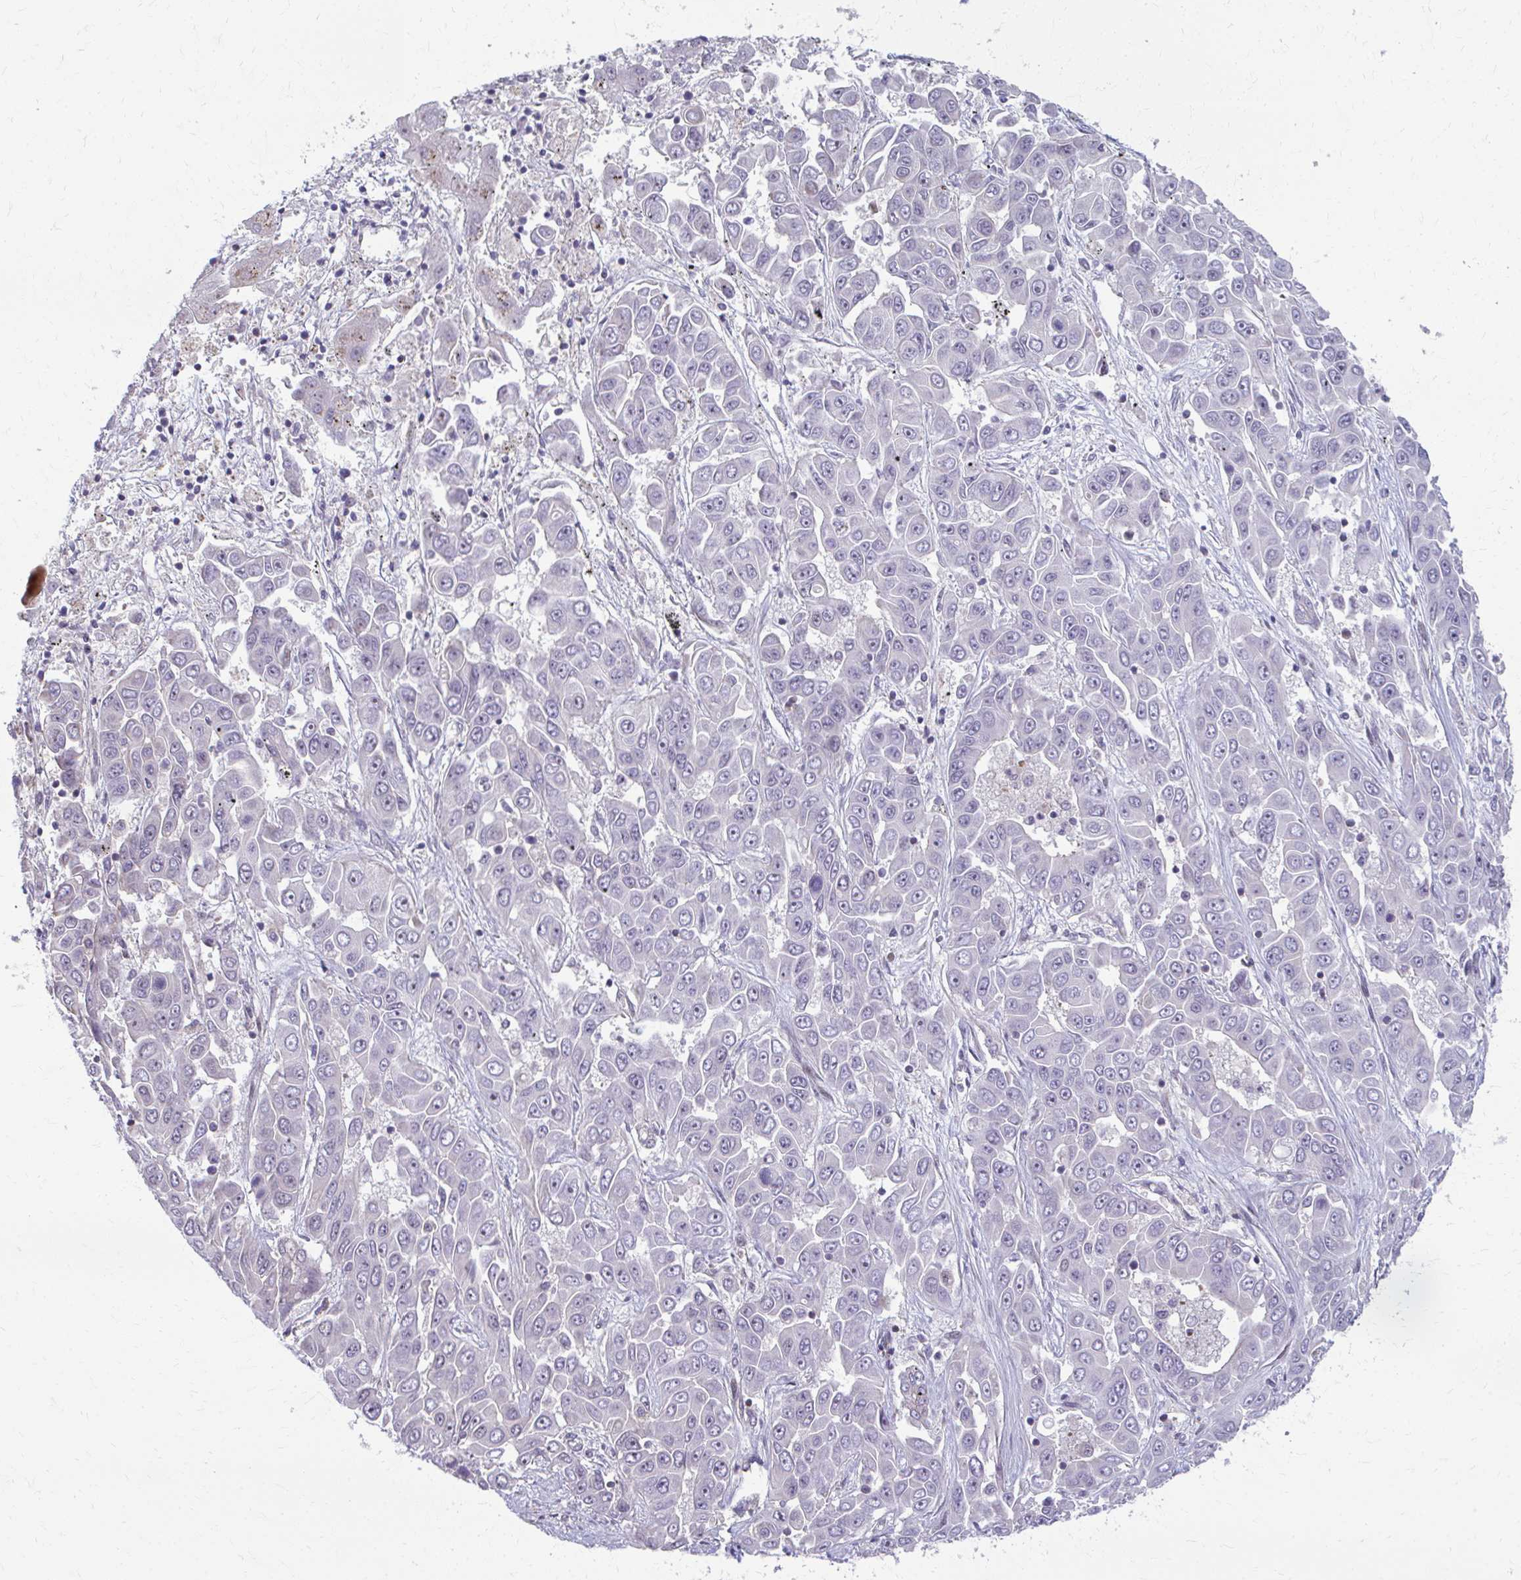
{"staining": {"intensity": "negative", "quantity": "none", "location": "none"}, "tissue": "liver cancer", "cell_type": "Tumor cells", "image_type": "cancer", "snomed": [{"axis": "morphology", "description": "Cholangiocarcinoma"}, {"axis": "topography", "description": "Liver"}], "caption": "Liver cancer (cholangiocarcinoma) stained for a protein using immunohistochemistry reveals no positivity tumor cells.", "gene": "MAF1", "patient": {"sex": "female", "age": 52}}